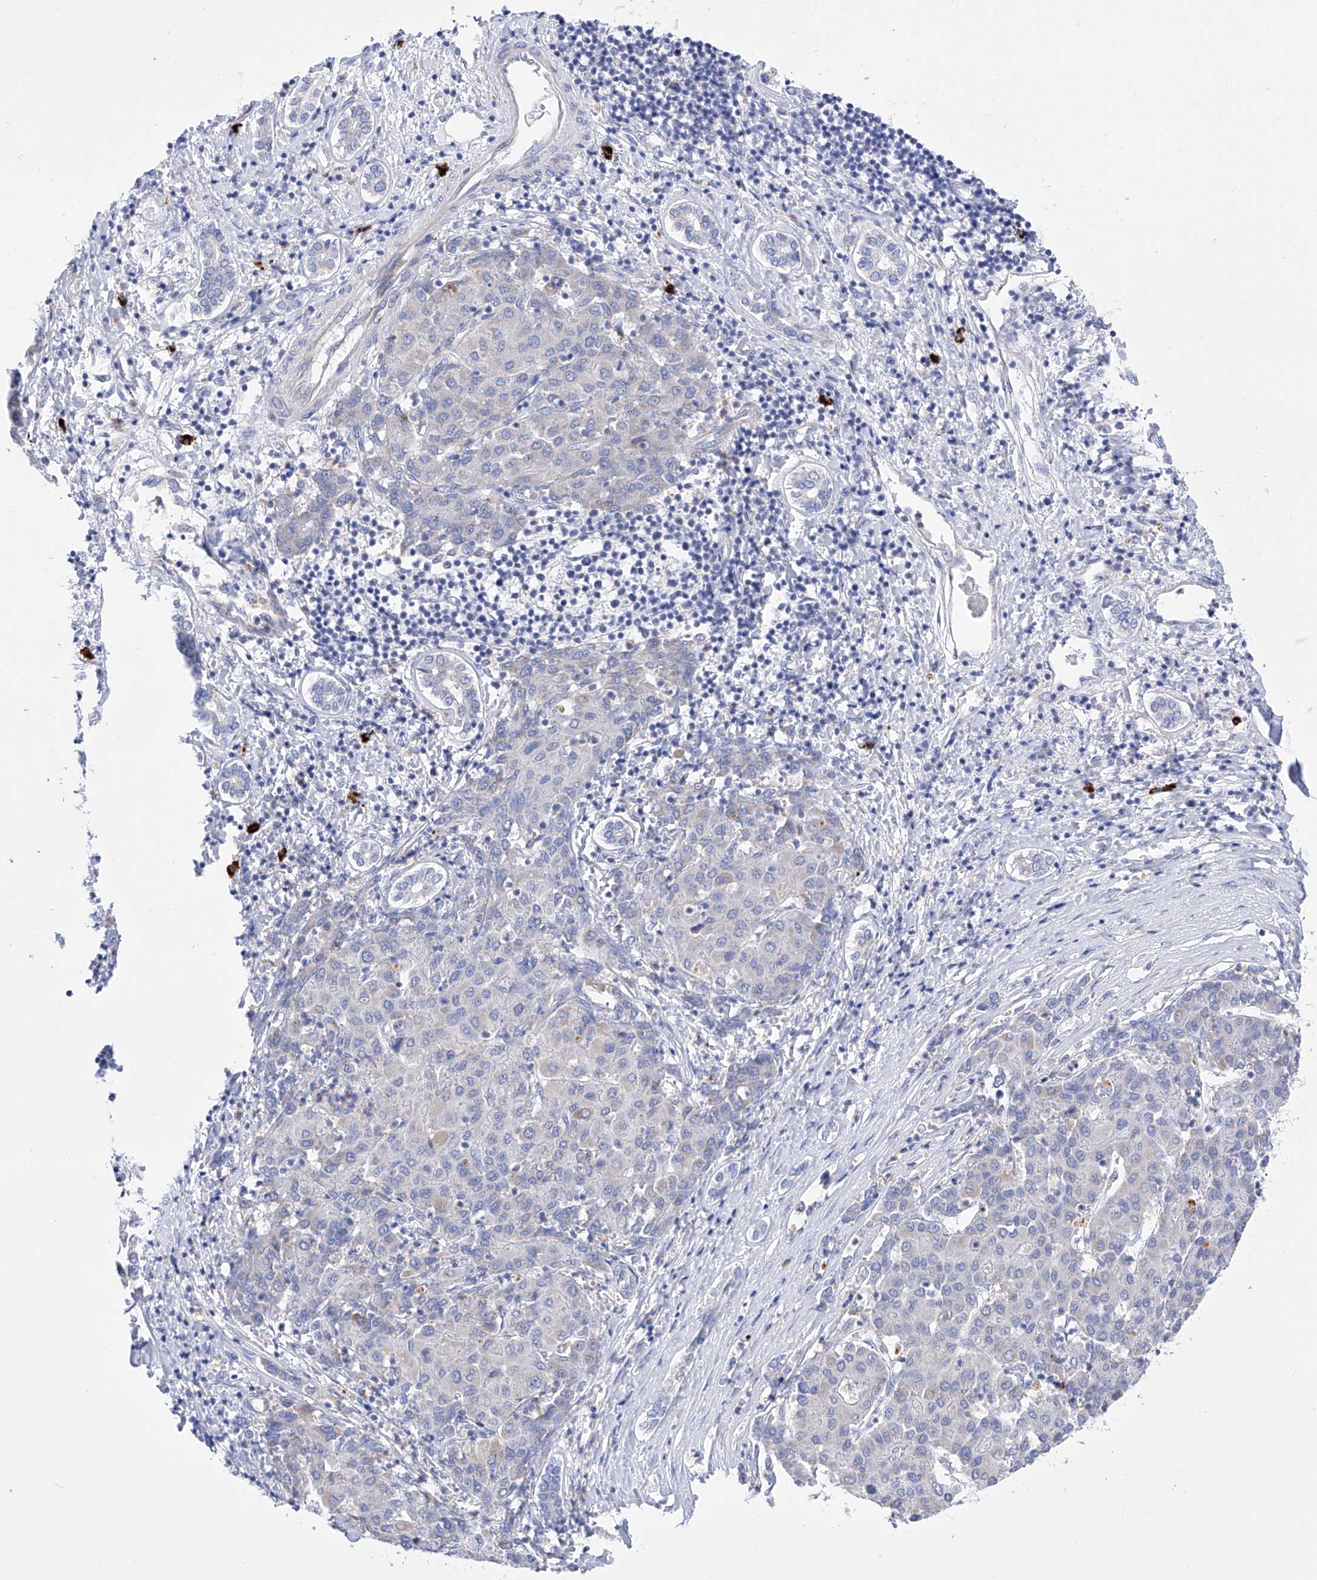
{"staining": {"intensity": "negative", "quantity": "none", "location": "none"}, "tissue": "liver cancer", "cell_type": "Tumor cells", "image_type": "cancer", "snomed": [{"axis": "morphology", "description": "Carcinoma, Hepatocellular, NOS"}, {"axis": "topography", "description": "Liver"}], "caption": "A high-resolution micrograph shows immunohistochemistry (IHC) staining of hepatocellular carcinoma (liver), which demonstrates no significant expression in tumor cells.", "gene": "FLG", "patient": {"sex": "male", "age": 65}}